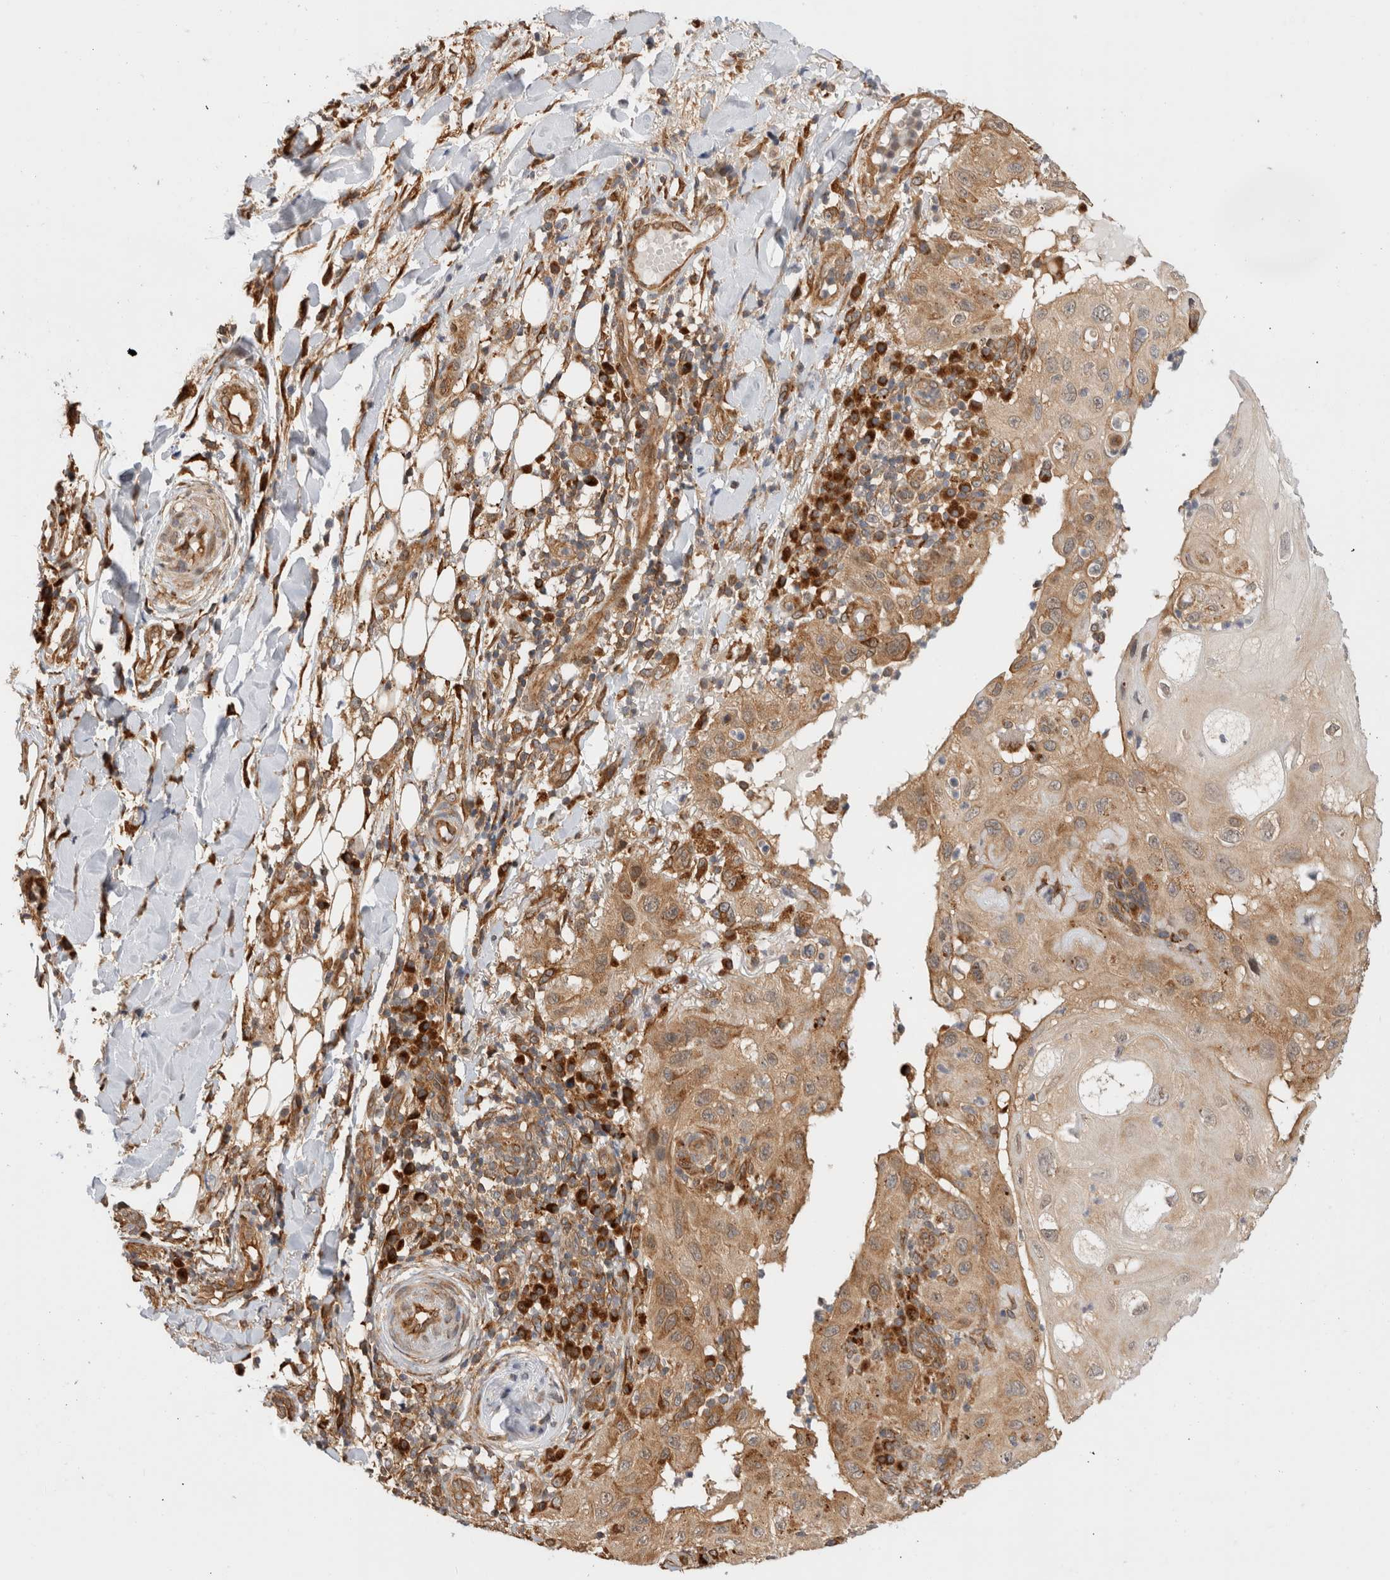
{"staining": {"intensity": "weak", "quantity": ">75%", "location": "cytoplasmic/membranous"}, "tissue": "skin cancer", "cell_type": "Tumor cells", "image_type": "cancer", "snomed": [{"axis": "morphology", "description": "Normal tissue, NOS"}, {"axis": "morphology", "description": "Squamous cell carcinoma, NOS"}, {"axis": "topography", "description": "Skin"}], "caption": "Immunohistochemical staining of human skin squamous cell carcinoma reveals low levels of weak cytoplasmic/membranous positivity in about >75% of tumor cells.", "gene": "ACTL9", "patient": {"sex": "female", "age": 96}}